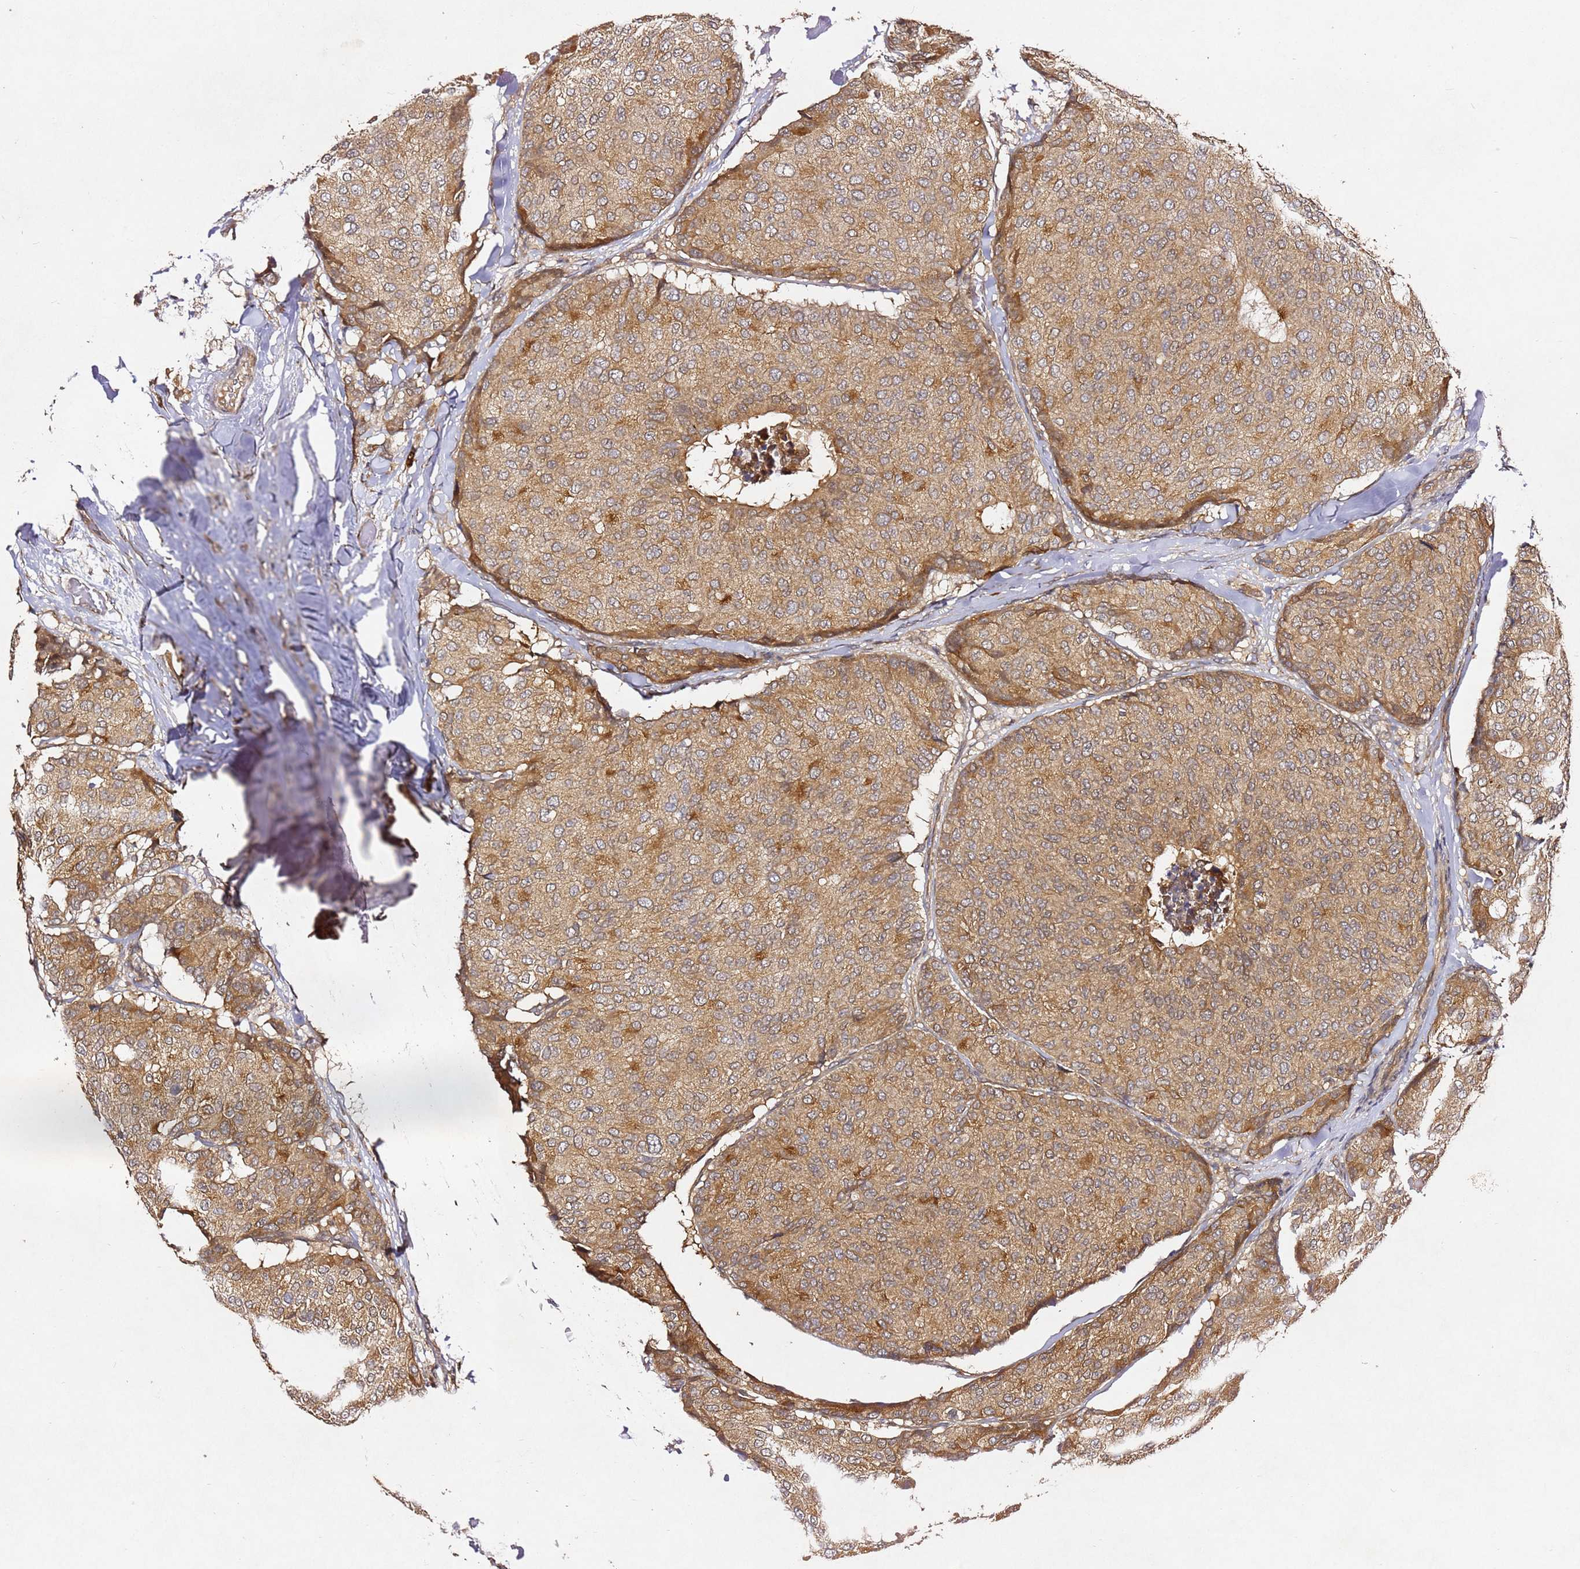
{"staining": {"intensity": "weak", "quantity": ">75%", "location": "cytoplasmic/membranous"}, "tissue": "breast cancer", "cell_type": "Tumor cells", "image_type": "cancer", "snomed": [{"axis": "morphology", "description": "Duct carcinoma"}, {"axis": "topography", "description": "Breast"}], "caption": "Immunohistochemistry (DAB (3,3'-diaminobenzidine)) staining of human breast cancer (invasive ductal carcinoma) displays weak cytoplasmic/membranous protein positivity in about >75% of tumor cells. Nuclei are stained in blue.", "gene": "ALG11", "patient": {"sex": "female", "age": 75}}